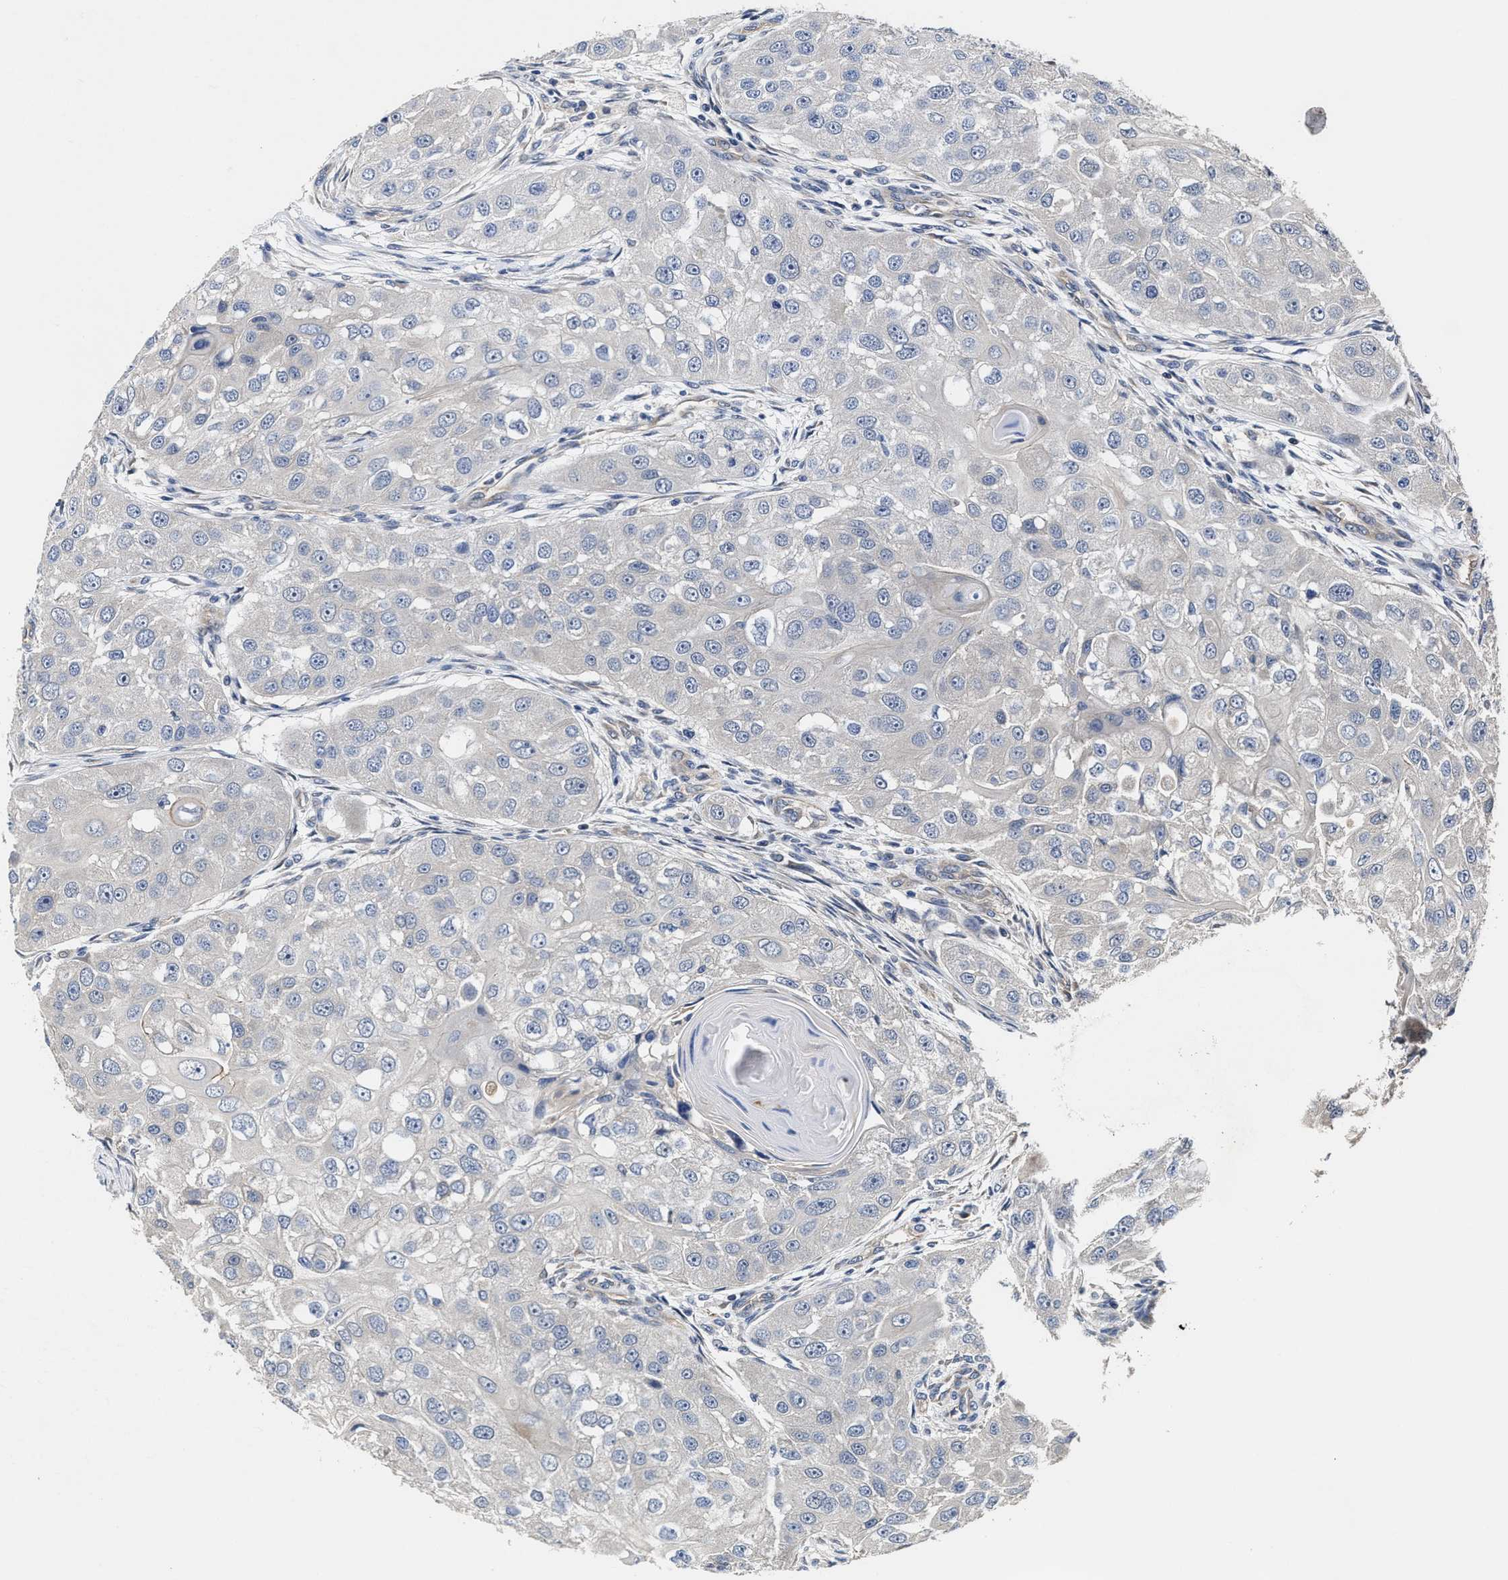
{"staining": {"intensity": "negative", "quantity": "none", "location": "none"}, "tissue": "head and neck cancer", "cell_type": "Tumor cells", "image_type": "cancer", "snomed": [{"axis": "morphology", "description": "Normal tissue, NOS"}, {"axis": "morphology", "description": "Squamous cell carcinoma, NOS"}, {"axis": "topography", "description": "Skeletal muscle"}, {"axis": "topography", "description": "Head-Neck"}], "caption": "Tumor cells show no significant positivity in head and neck squamous cell carcinoma.", "gene": "TRAF6", "patient": {"sex": "male", "age": 51}}